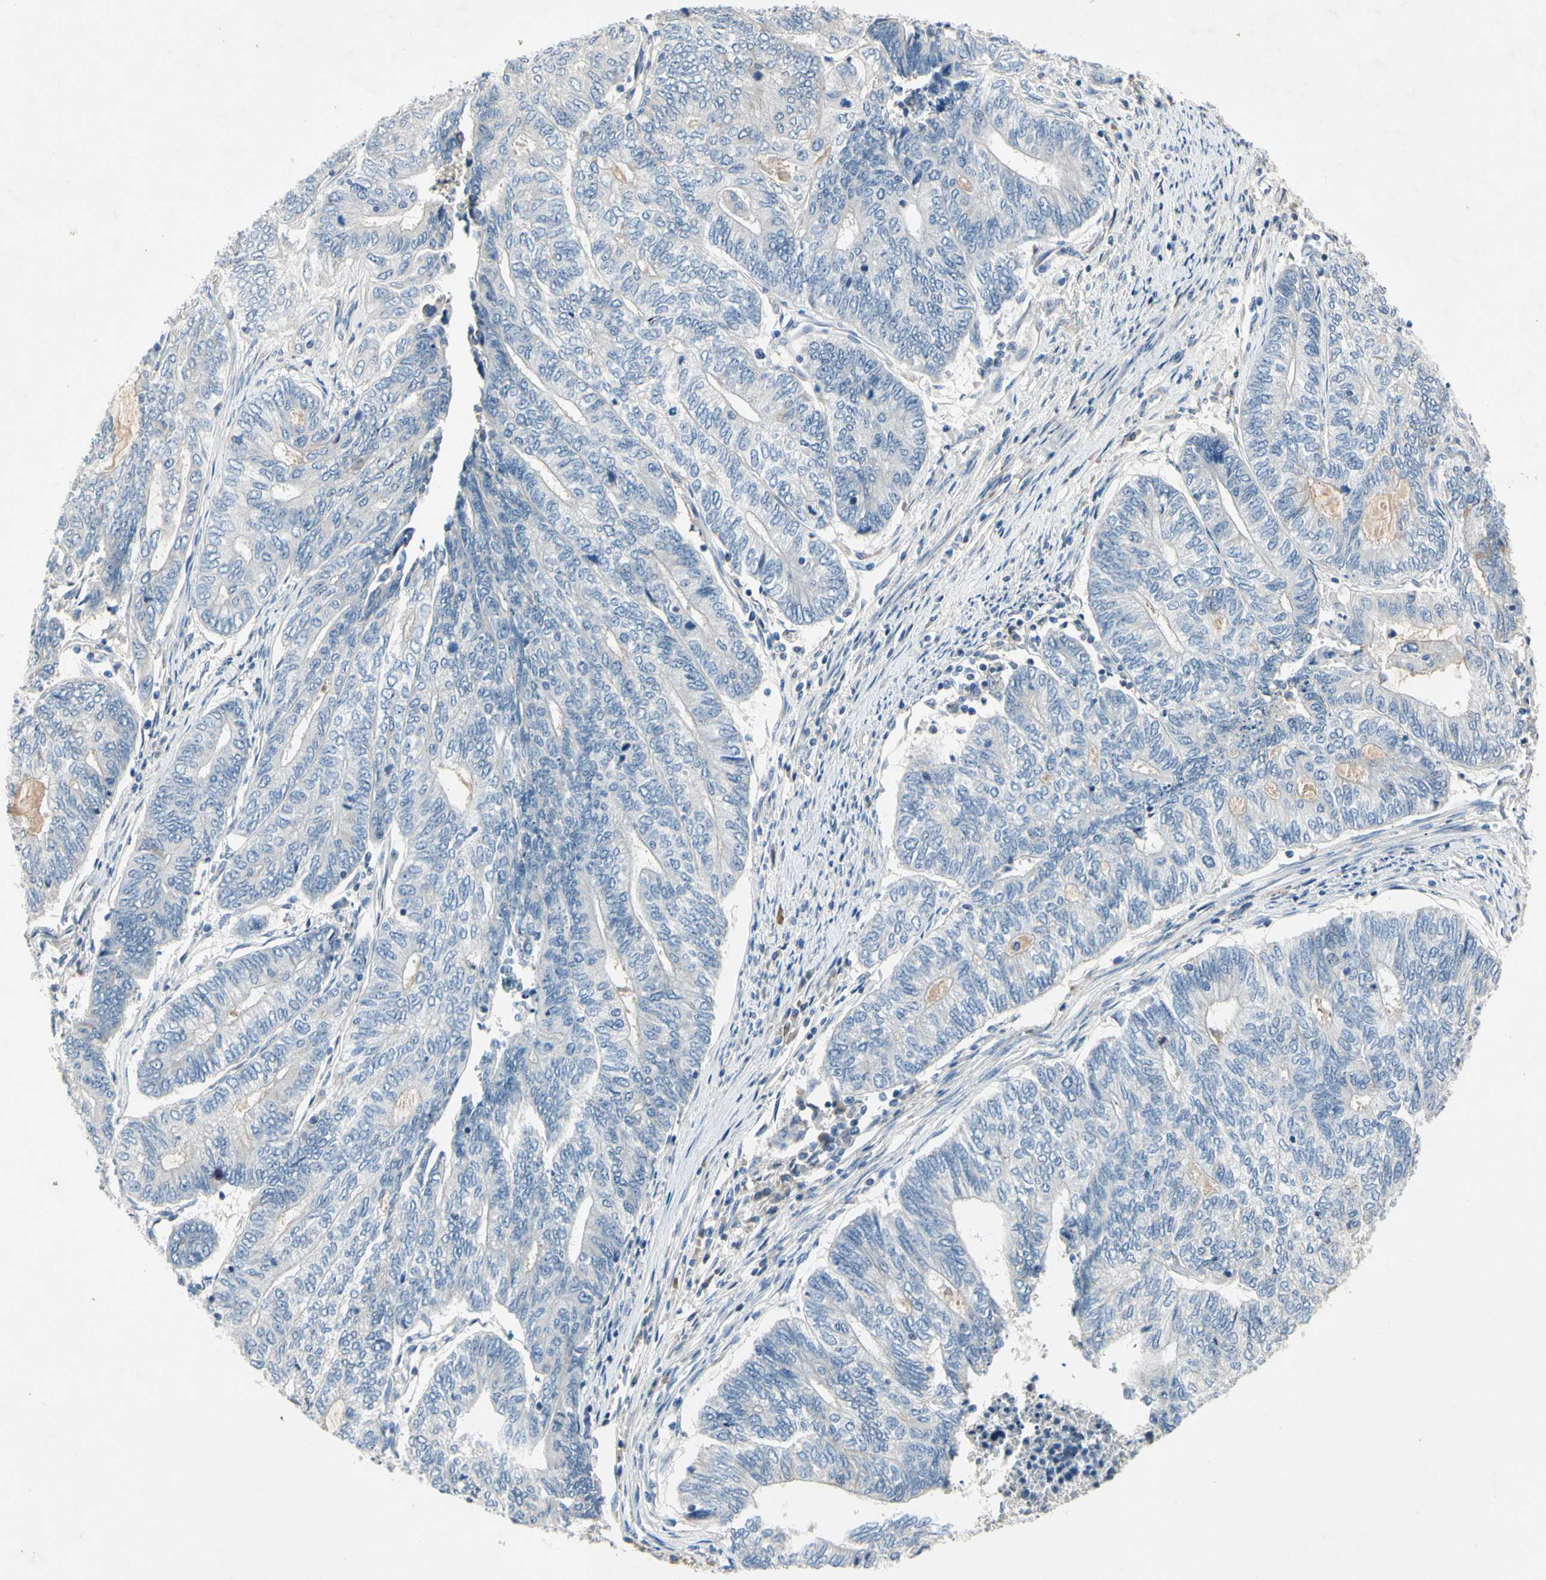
{"staining": {"intensity": "negative", "quantity": "none", "location": "none"}, "tissue": "endometrial cancer", "cell_type": "Tumor cells", "image_type": "cancer", "snomed": [{"axis": "morphology", "description": "Adenocarcinoma, NOS"}, {"axis": "topography", "description": "Uterus"}, {"axis": "topography", "description": "Endometrium"}], "caption": "This photomicrograph is of endometrial adenocarcinoma stained with immunohistochemistry to label a protein in brown with the nuclei are counter-stained blue. There is no positivity in tumor cells.", "gene": "GAS6", "patient": {"sex": "female", "age": 70}}